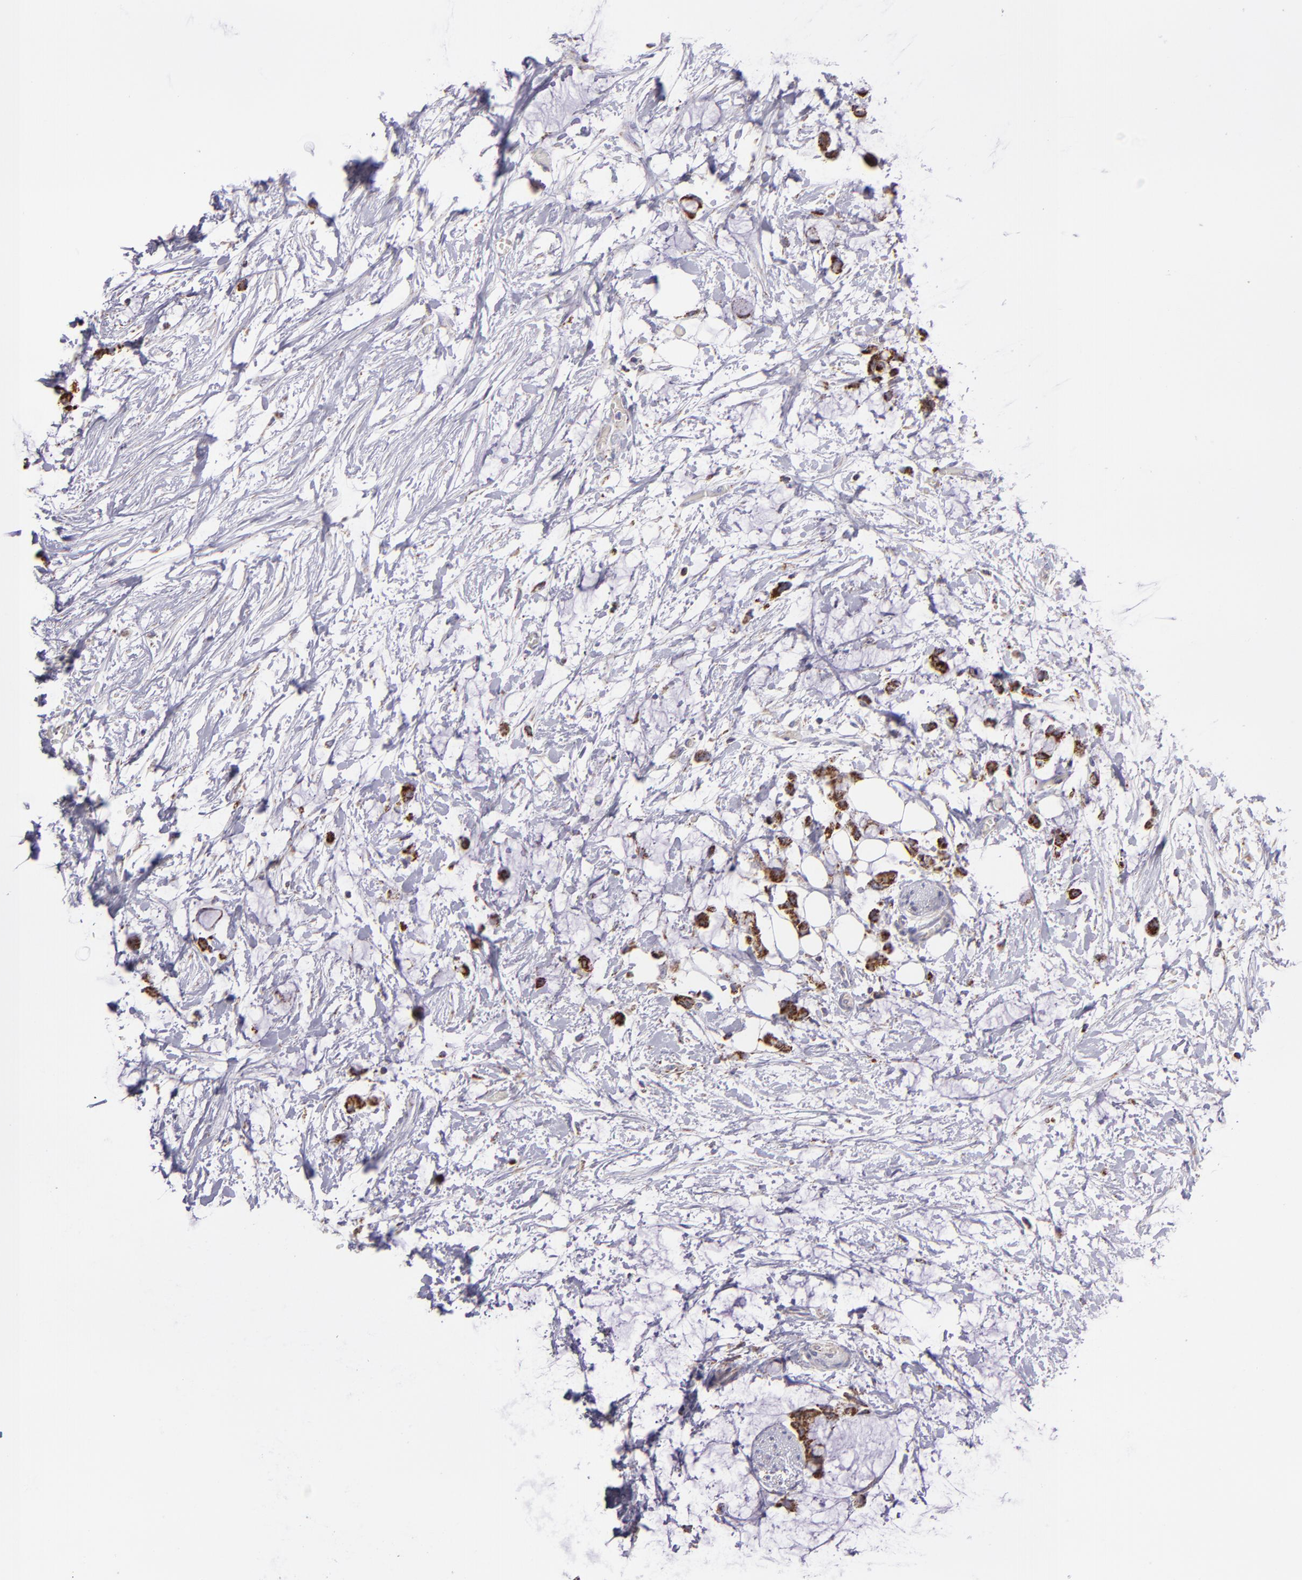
{"staining": {"intensity": "strong", "quantity": ">75%", "location": "cytoplasmic/membranous"}, "tissue": "colorectal cancer", "cell_type": "Tumor cells", "image_type": "cancer", "snomed": [{"axis": "morphology", "description": "Normal tissue, NOS"}, {"axis": "morphology", "description": "Adenocarcinoma, NOS"}, {"axis": "topography", "description": "Colon"}, {"axis": "topography", "description": "Peripheral nerve tissue"}], "caption": "Approximately >75% of tumor cells in human colorectal cancer display strong cytoplasmic/membranous protein positivity as visualized by brown immunohistochemical staining.", "gene": "HSPD1", "patient": {"sex": "male", "age": 14}}